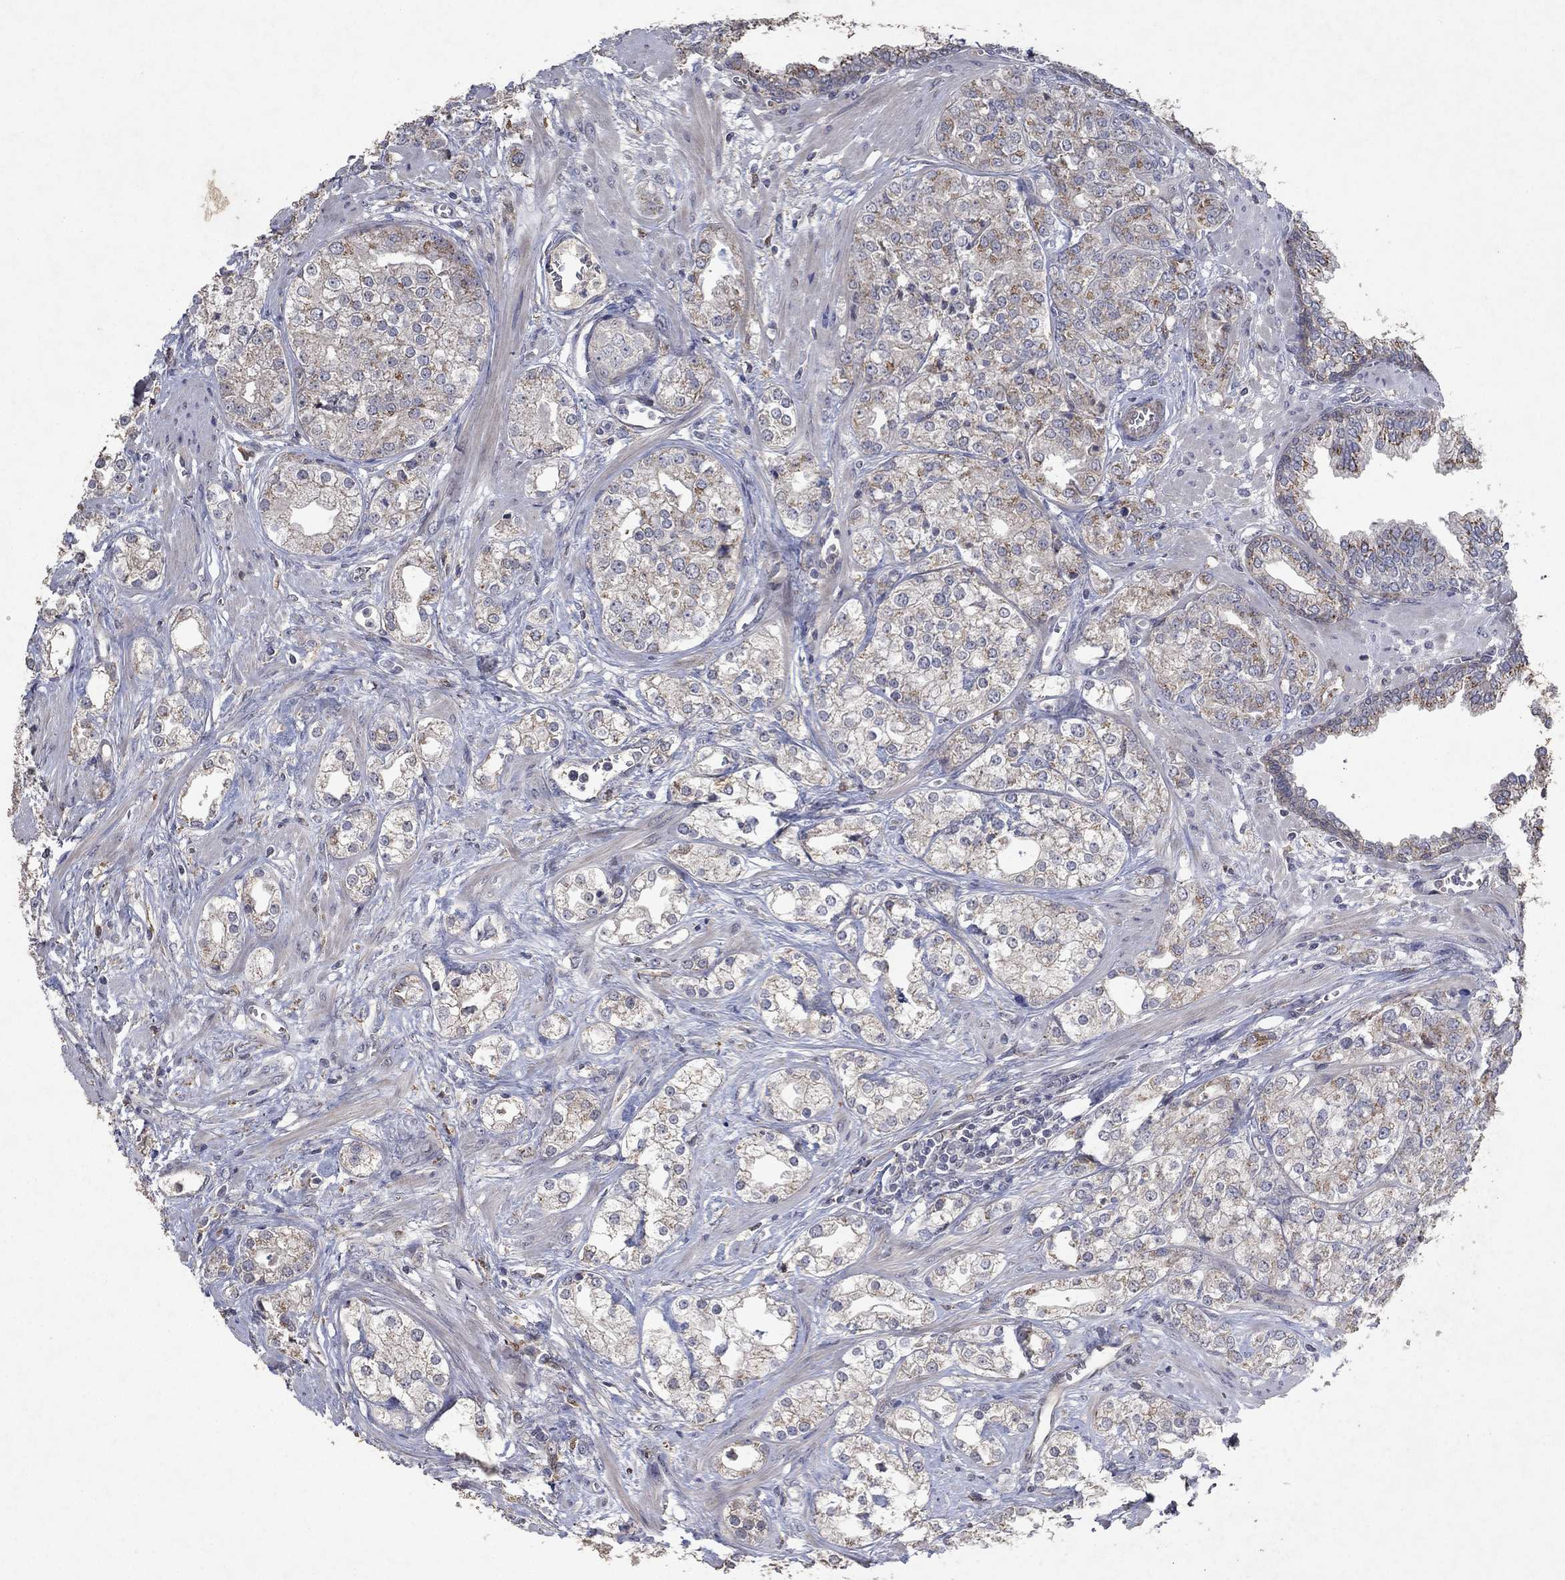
{"staining": {"intensity": "moderate", "quantity": "<25%", "location": "cytoplasmic/membranous"}, "tissue": "prostate cancer", "cell_type": "Tumor cells", "image_type": "cancer", "snomed": [{"axis": "morphology", "description": "Adenocarcinoma, NOS"}, {"axis": "topography", "description": "Prostate and seminal vesicle, NOS"}, {"axis": "topography", "description": "Prostate"}], "caption": "Prostate adenocarcinoma stained for a protein (brown) reveals moderate cytoplasmic/membranous positive expression in approximately <25% of tumor cells.", "gene": "FRG1", "patient": {"sex": "male", "age": 62}}